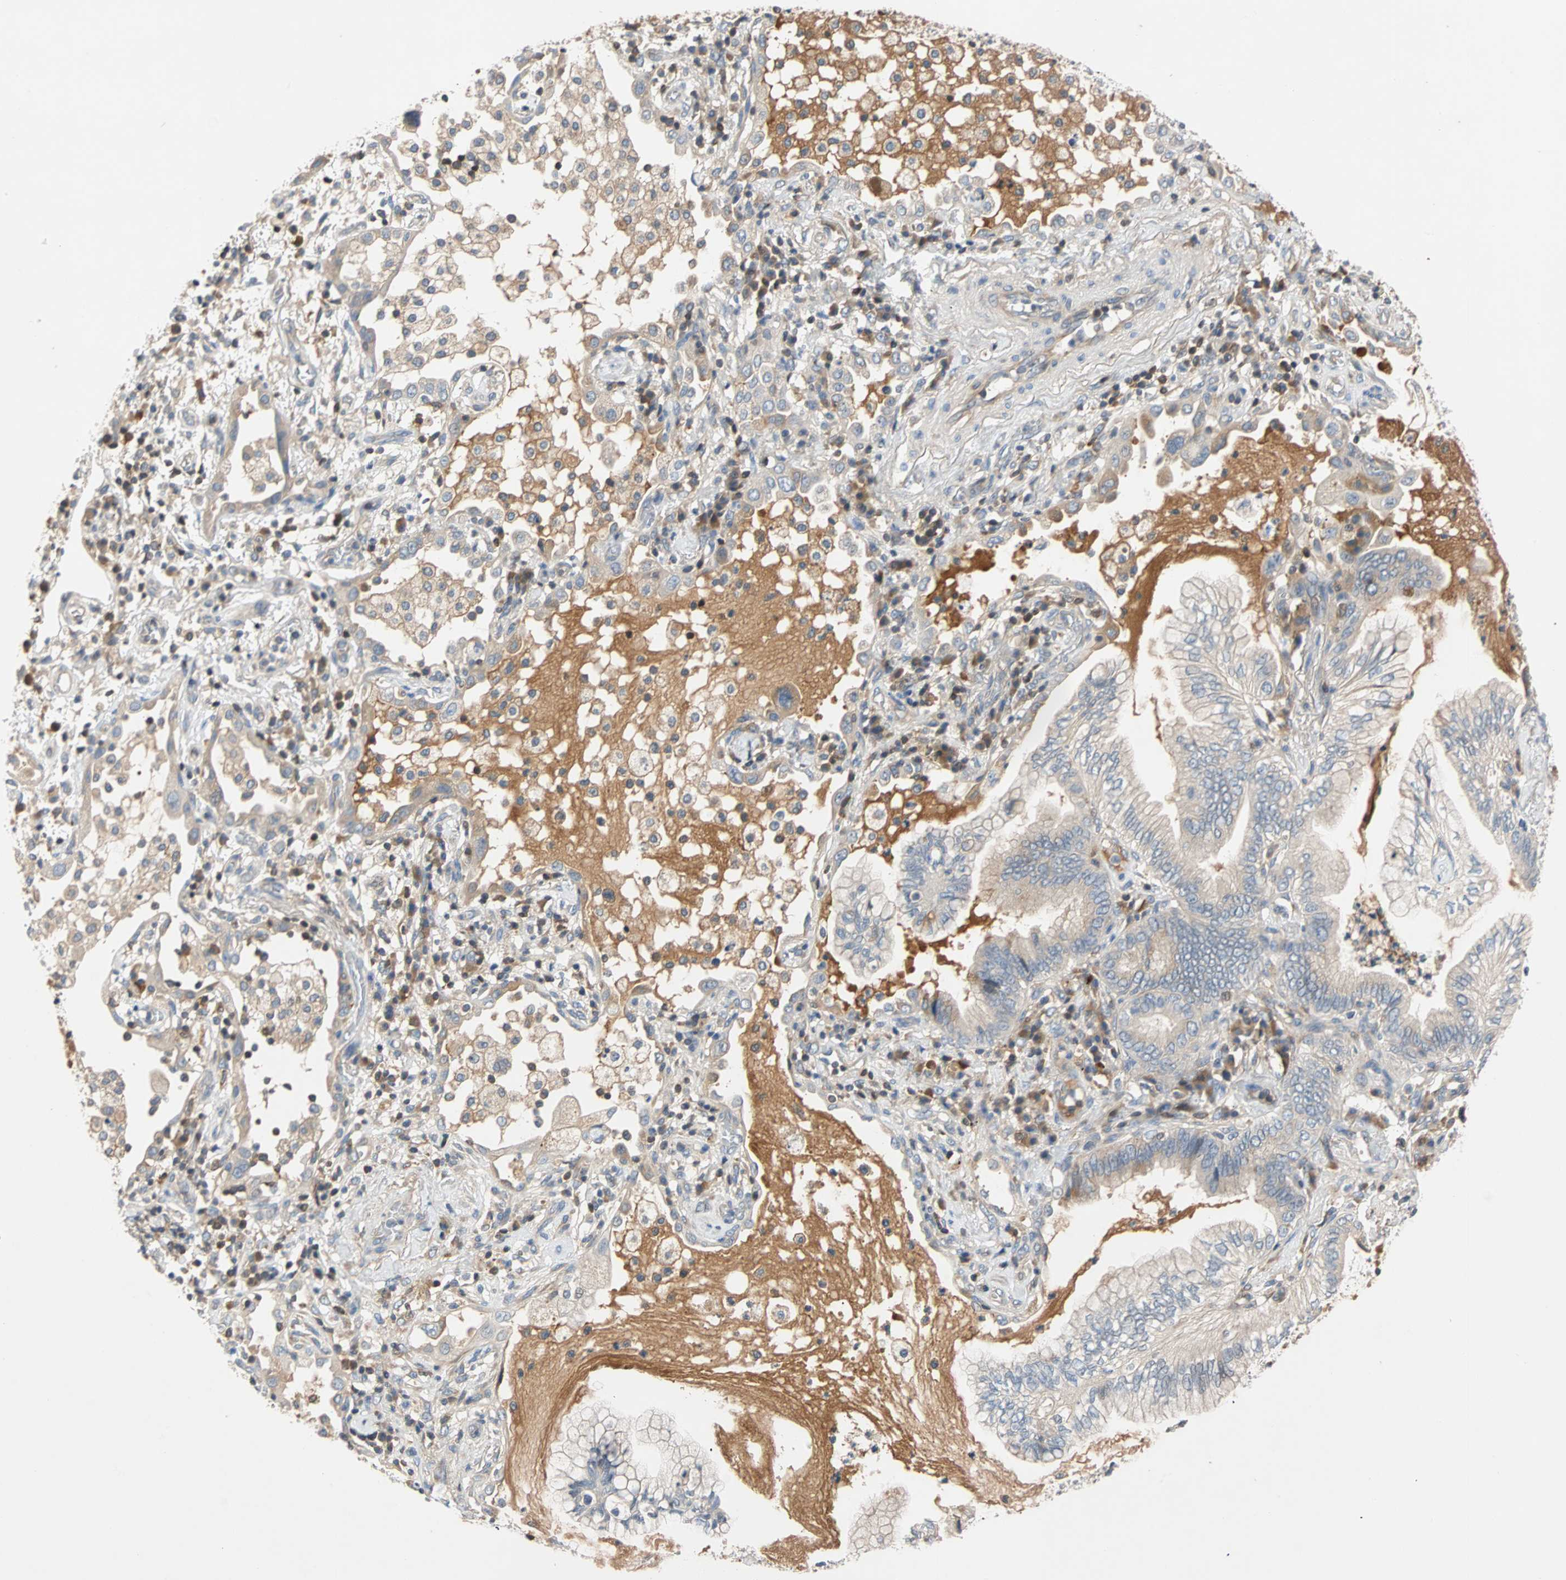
{"staining": {"intensity": "negative", "quantity": "none", "location": "none"}, "tissue": "lung cancer", "cell_type": "Tumor cells", "image_type": "cancer", "snomed": [{"axis": "morphology", "description": "Normal tissue, NOS"}, {"axis": "morphology", "description": "Adenocarcinoma, NOS"}, {"axis": "topography", "description": "Bronchus"}, {"axis": "topography", "description": "Lung"}], "caption": "Immunohistochemistry of human lung cancer (adenocarcinoma) reveals no expression in tumor cells.", "gene": "MAP4K1", "patient": {"sex": "female", "age": 70}}